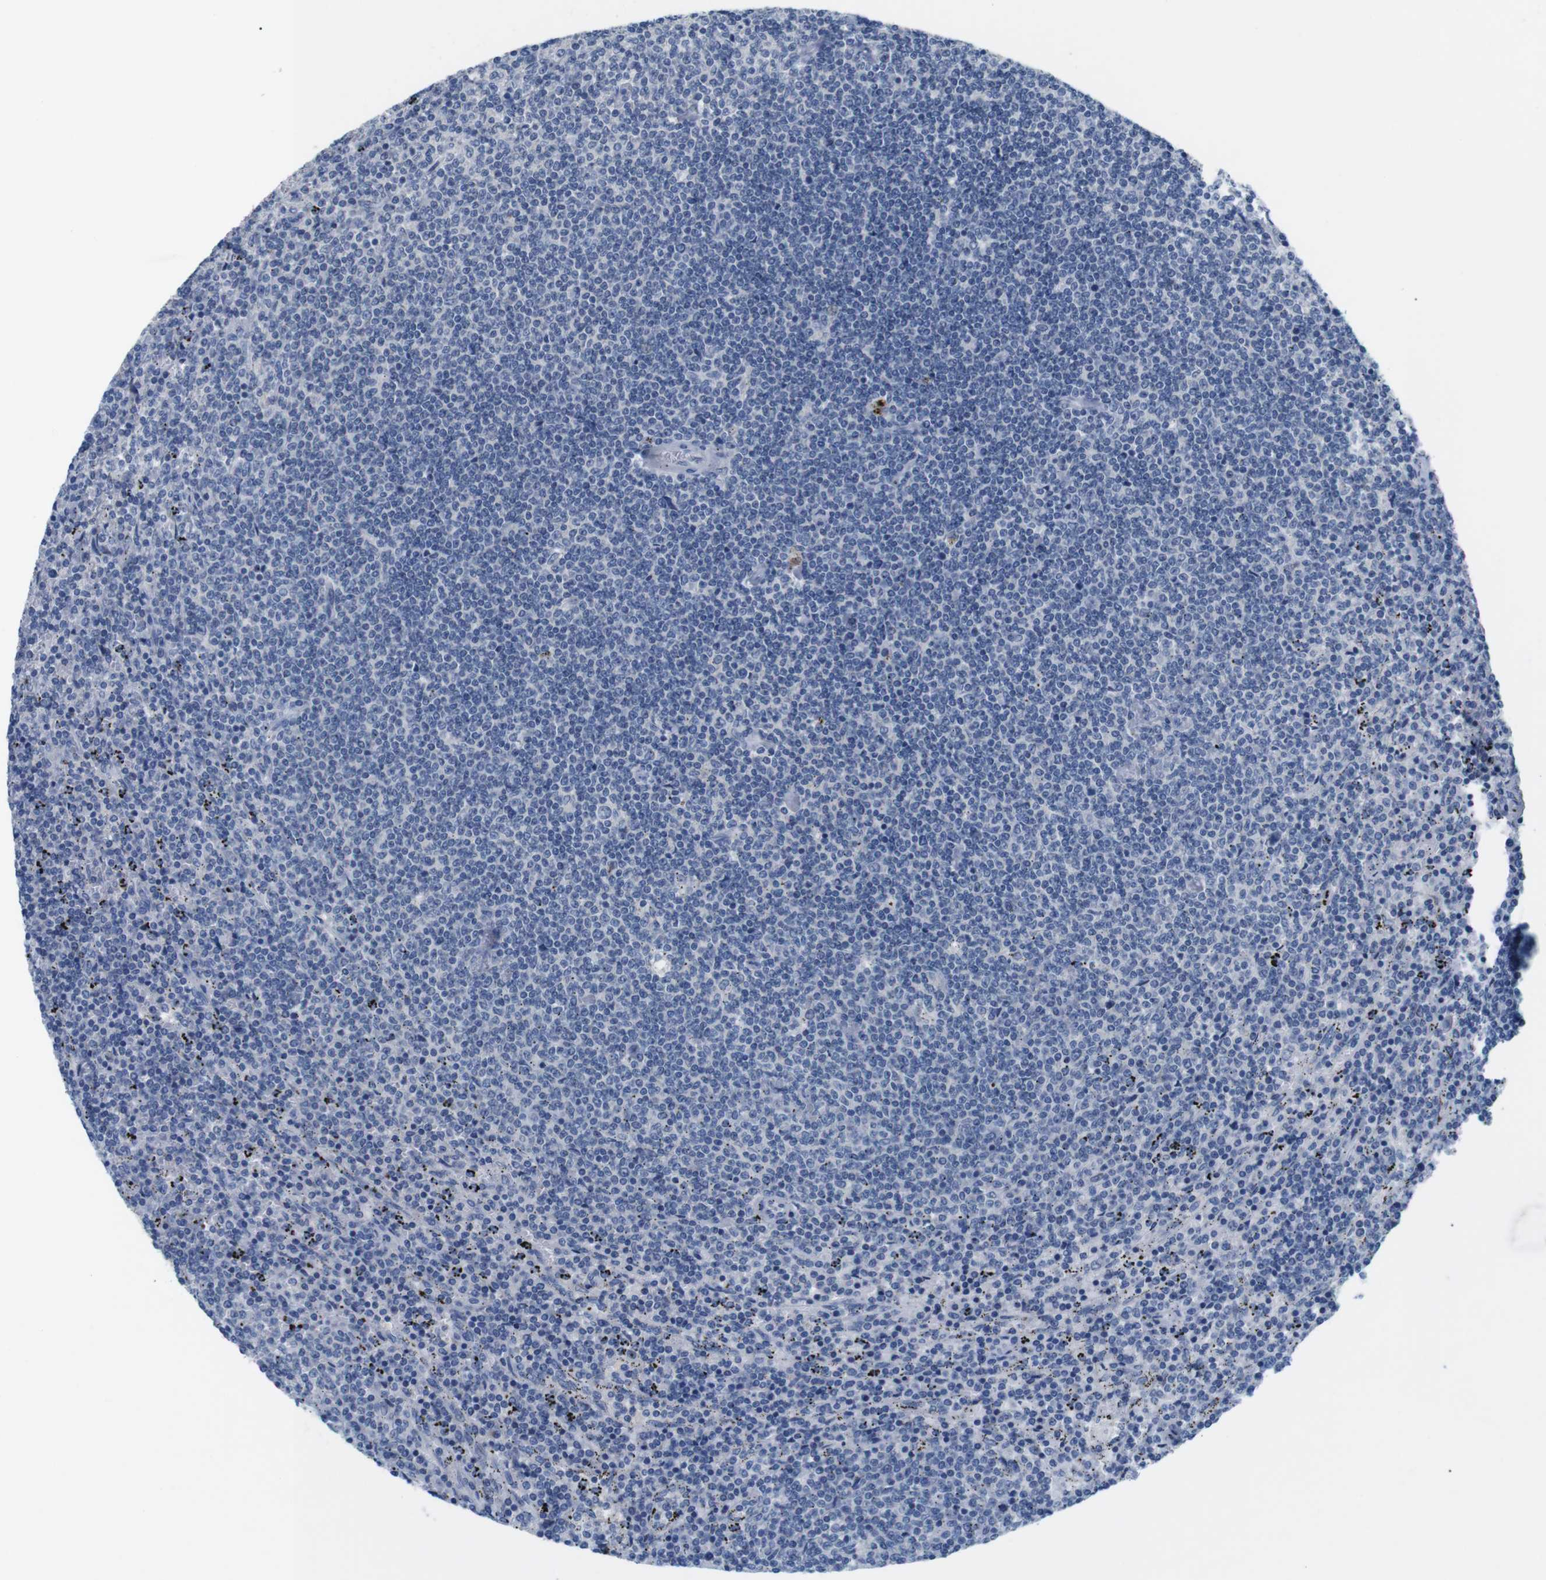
{"staining": {"intensity": "negative", "quantity": "none", "location": "none"}, "tissue": "lymphoma", "cell_type": "Tumor cells", "image_type": "cancer", "snomed": [{"axis": "morphology", "description": "Malignant lymphoma, non-Hodgkin's type, Low grade"}, {"axis": "topography", "description": "Spleen"}], "caption": "IHC of low-grade malignant lymphoma, non-Hodgkin's type demonstrates no staining in tumor cells.", "gene": "GOLGA2", "patient": {"sex": "female", "age": 50}}